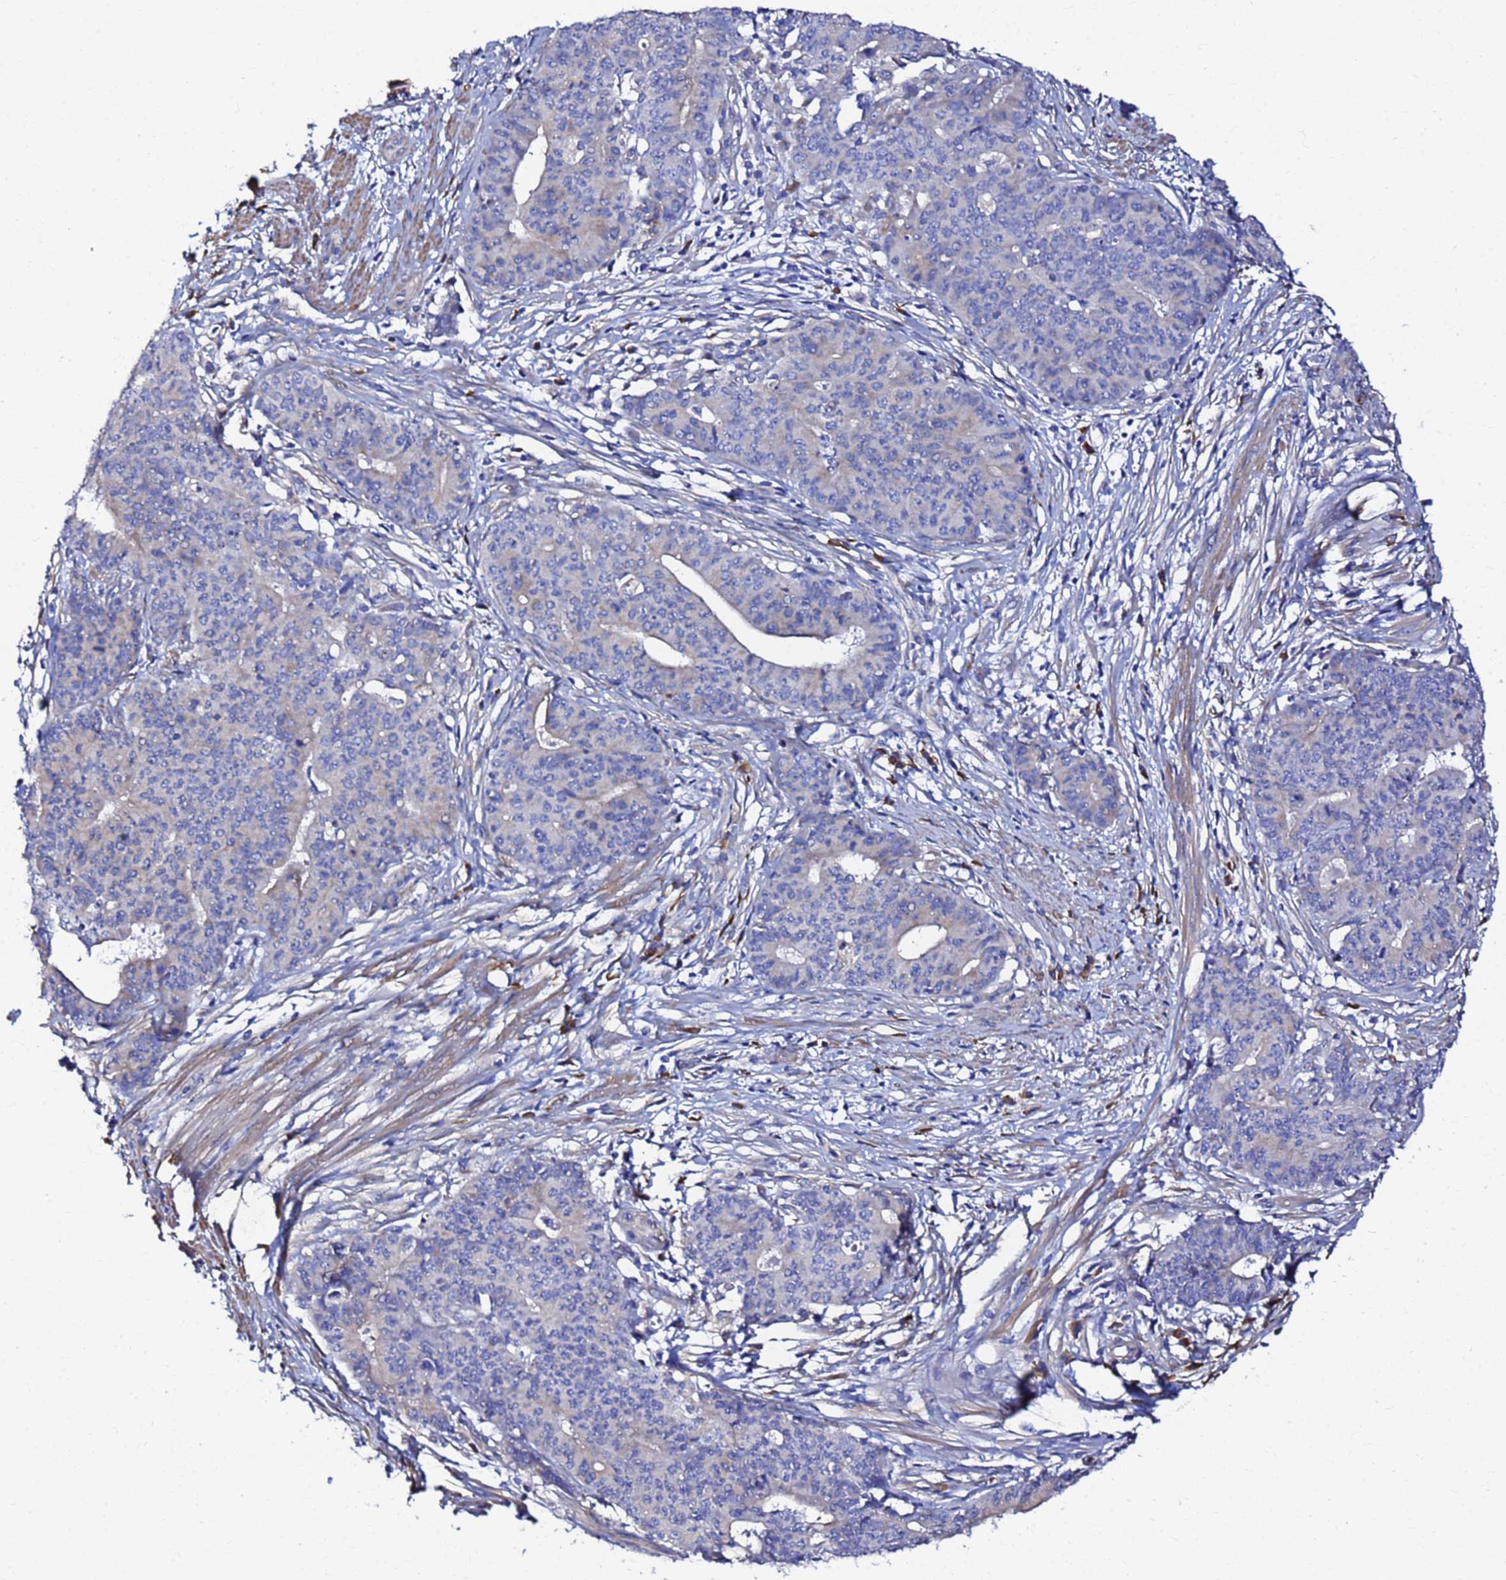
{"staining": {"intensity": "negative", "quantity": "none", "location": "none"}, "tissue": "endometrial cancer", "cell_type": "Tumor cells", "image_type": "cancer", "snomed": [{"axis": "morphology", "description": "Adenocarcinoma, NOS"}, {"axis": "topography", "description": "Endometrium"}], "caption": "There is no significant positivity in tumor cells of adenocarcinoma (endometrial).", "gene": "JRKL", "patient": {"sex": "female", "age": 59}}